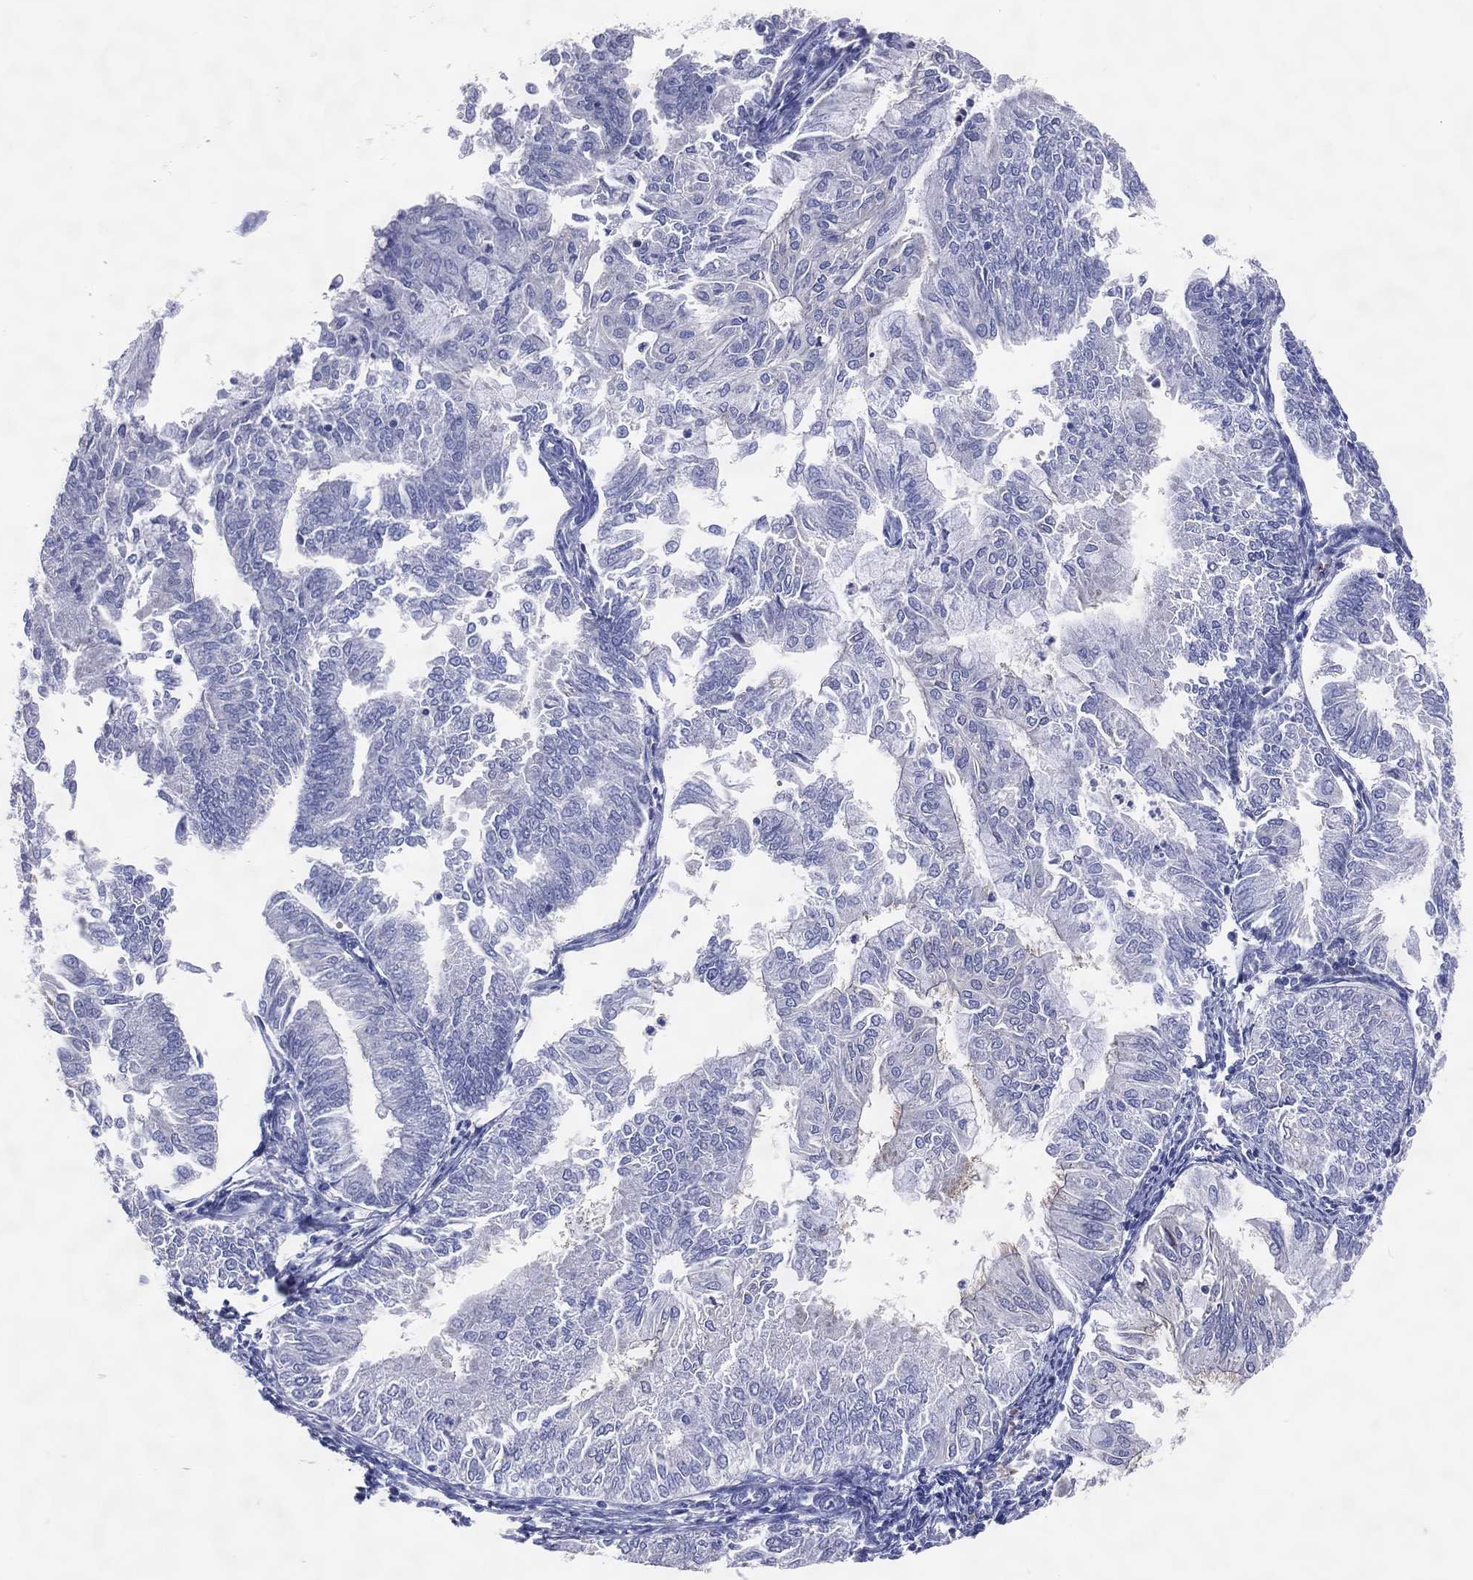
{"staining": {"intensity": "negative", "quantity": "none", "location": "none"}, "tissue": "endometrial cancer", "cell_type": "Tumor cells", "image_type": "cancer", "snomed": [{"axis": "morphology", "description": "Adenocarcinoma, NOS"}, {"axis": "topography", "description": "Endometrium"}], "caption": "IHC micrograph of endometrial cancer (adenocarcinoma) stained for a protein (brown), which shows no staining in tumor cells.", "gene": "DNAH6", "patient": {"sex": "female", "age": 59}}